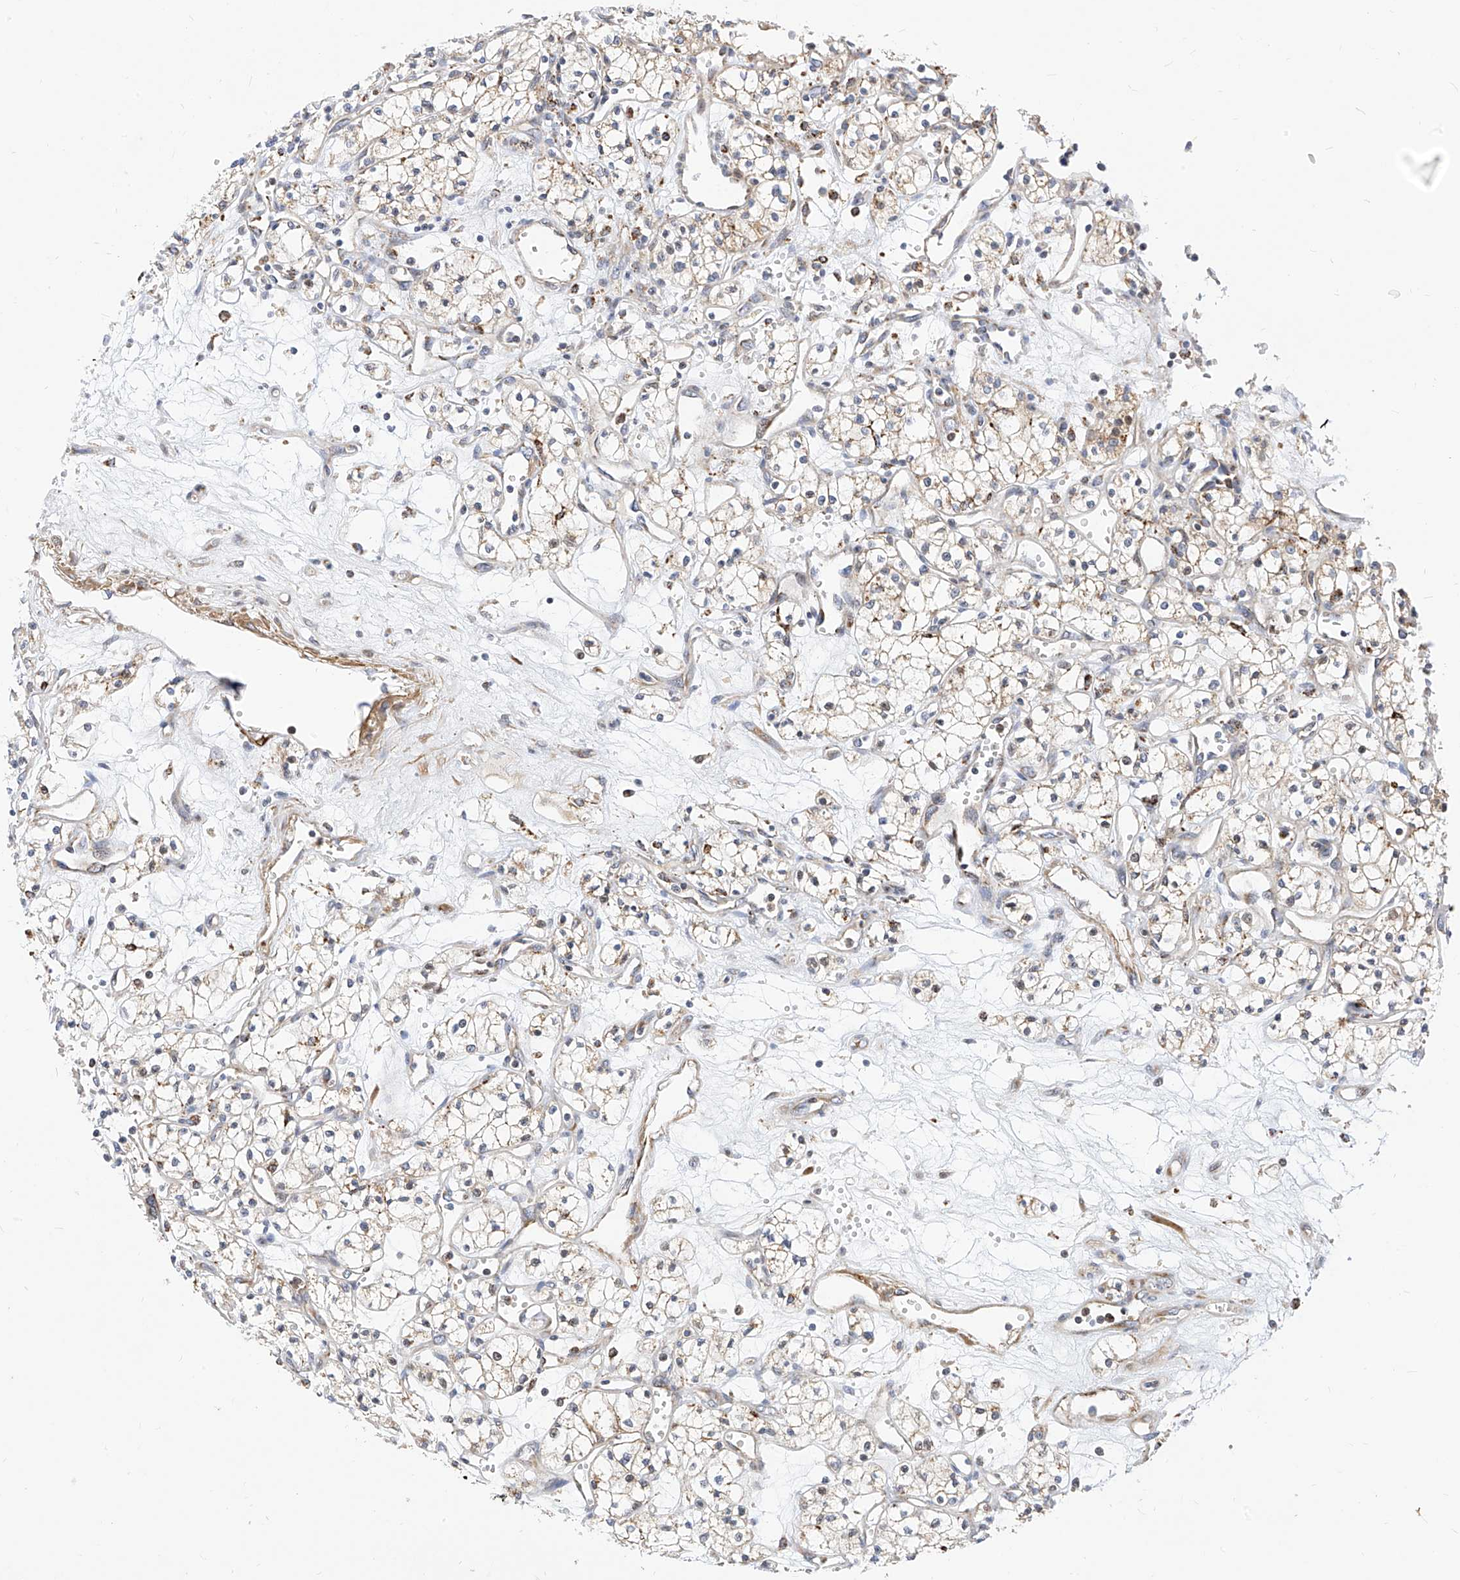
{"staining": {"intensity": "weak", "quantity": "25%-75%", "location": "cytoplasmic/membranous"}, "tissue": "renal cancer", "cell_type": "Tumor cells", "image_type": "cancer", "snomed": [{"axis": "morphology", "description": "Adenocarcinoma, NOS"}, {"axis": "topography", "description": "Kidney"}], "caption": "High-magnification brightfield microscopy of adenocarcinoma (renal) stained with DAB (brown) and counterstained with hematoxylin (blue). tumor cells exhibit weak cytoplasmic/membranous staining is appreciated in approximately25%-75% of cells. The protein of interest is shown in brown color, while the nuclei are stained blue.", "gene": "TTLL8", "patient": {"sex": "male", "age": 59}}